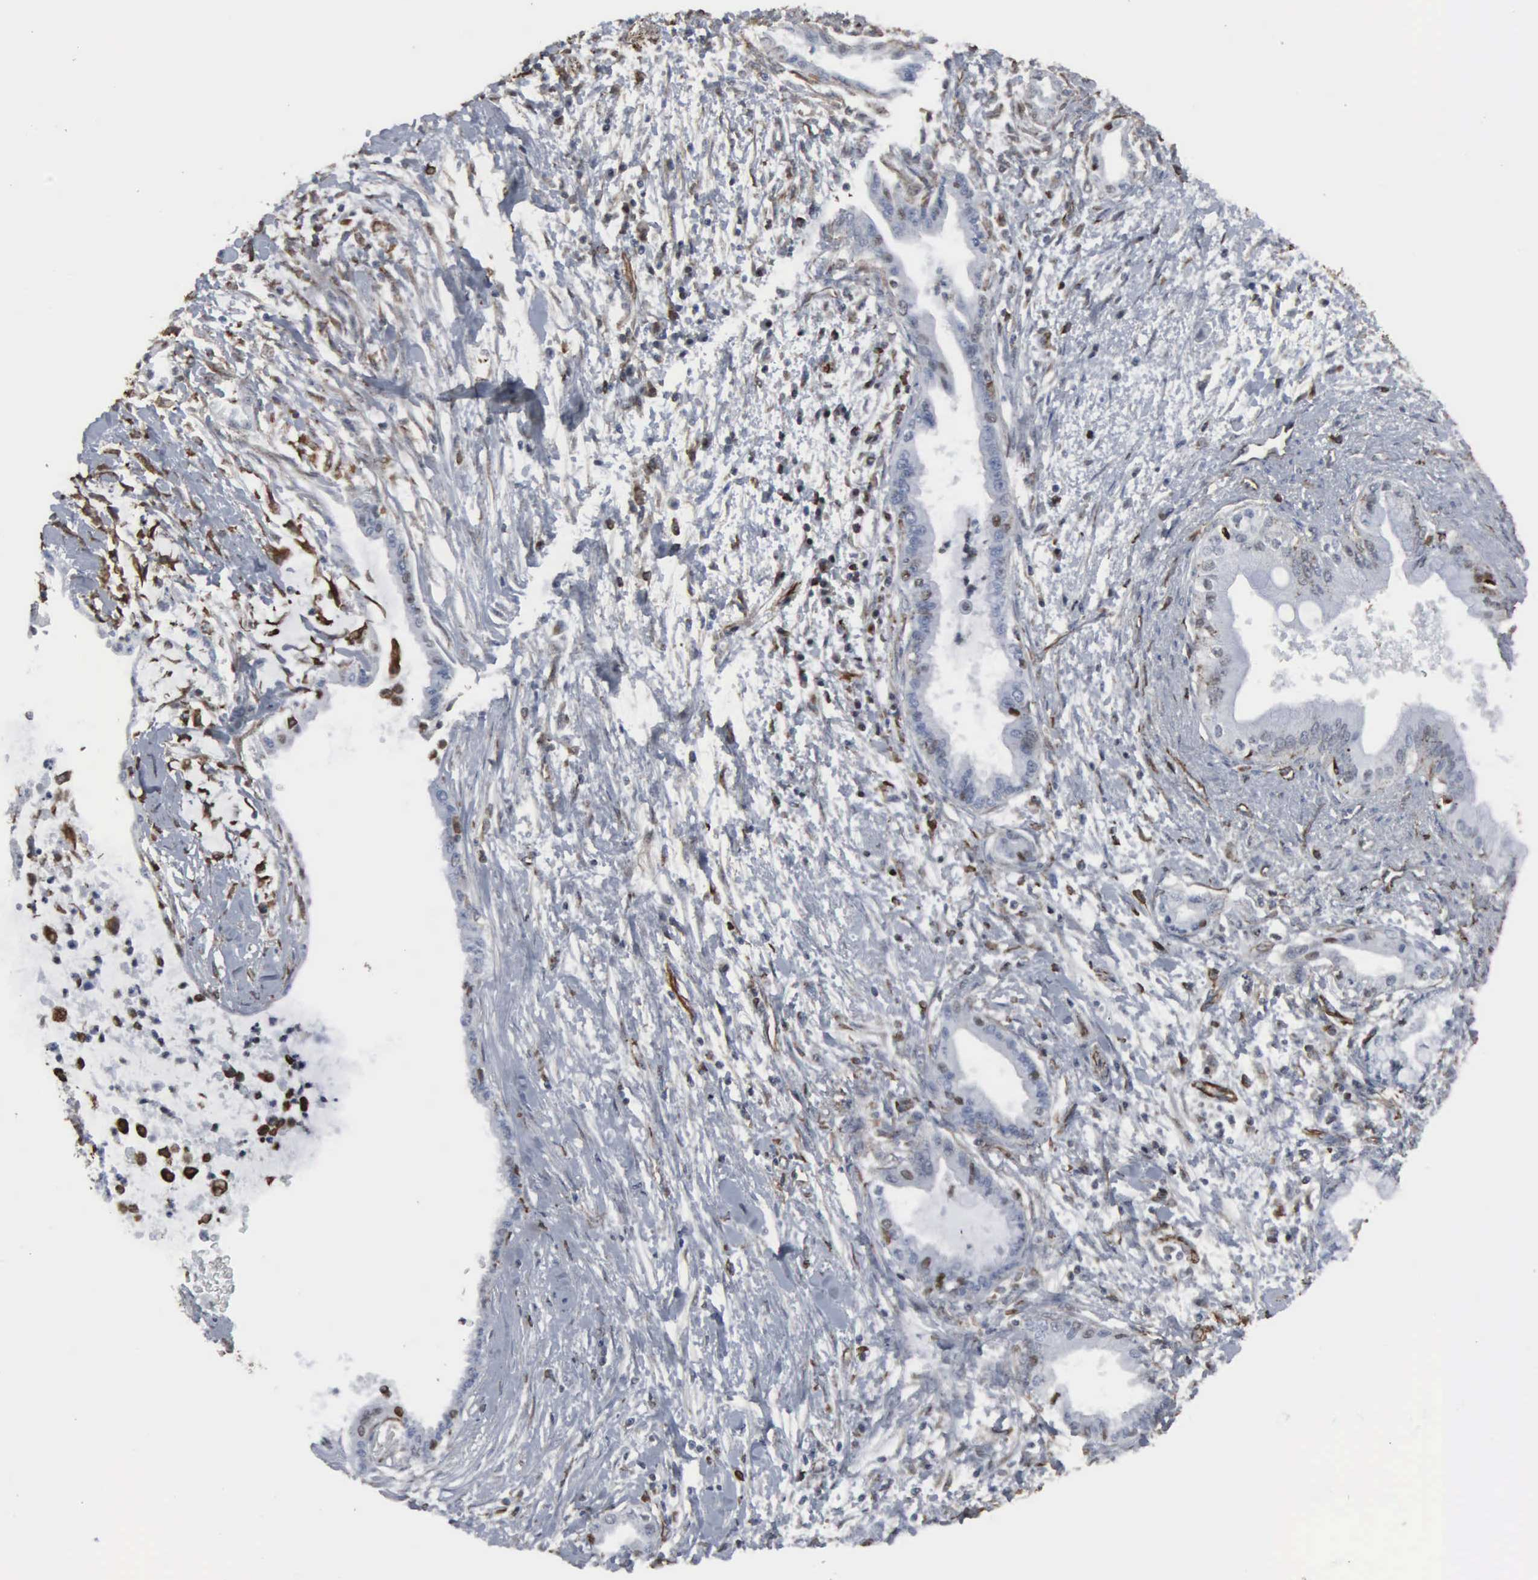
{"staining": {"intensity": "weak", "quantity": "<25%", "location": "nuclear"}, "tissue": "pancreatic cancer", "cell_type": "Tumor cells", "image_type": "cancer", "snomed": [{"axis": "morphology", "description": "Adenocarcinoma, NOS"}, {"axis": "topography", "description": "Pancreas"}], "caption": "Immunohistochemistry micrograph of neoplastic tissue: human pancreatic cancer (adenocarcinoma) stained with DAB (3,3'-diaminobenzidine) demonstrates no significant protein staining in tumor cells.", "gene": "CCNE1", "patient": {"sex": "female", "age": 64}}